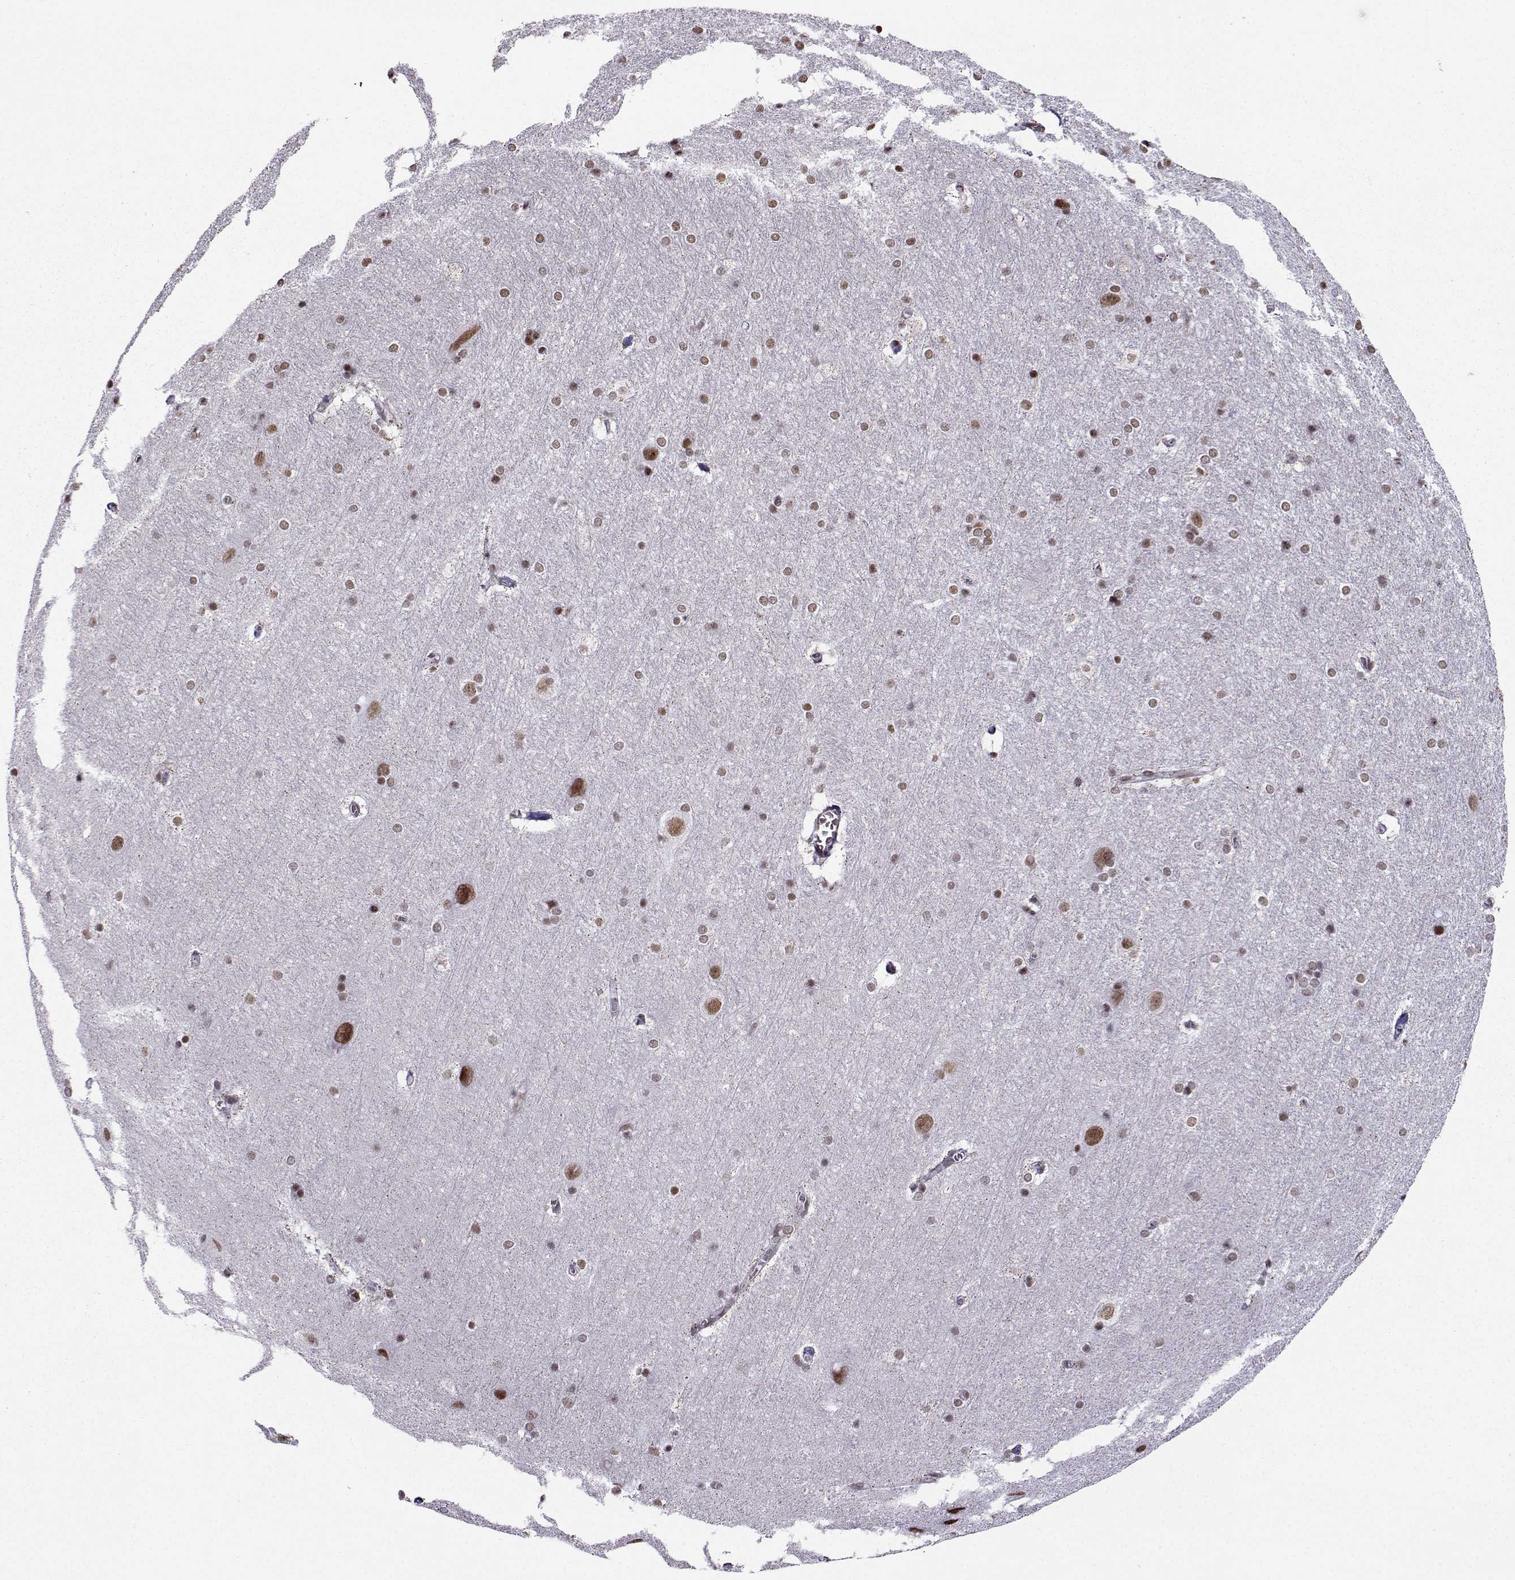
{"staining": {"intensity": "moderate", "quantity": ">75%", "location": "nuclear"}, "tissue": "hippocampus", "cell_type": "Glial cells", "image_type": "normal", "snomed": [{"axis": "morphology", "description": "Normal tissue, NOS"}, {"axis": "topography", "description": "Cerebral cortex"}, {"axis": "topography", "description": "Hippocampus"}], "caption": "DAB immunohistochemical staining of benign hippocampus exhibits moderate nuclear protein staining in approximately >75% of glial cells. (Brightfield microscopy of DAB IHC at high magnification).", "gene": "CCNK", "patient": {"sex": "female", "age": 19}}